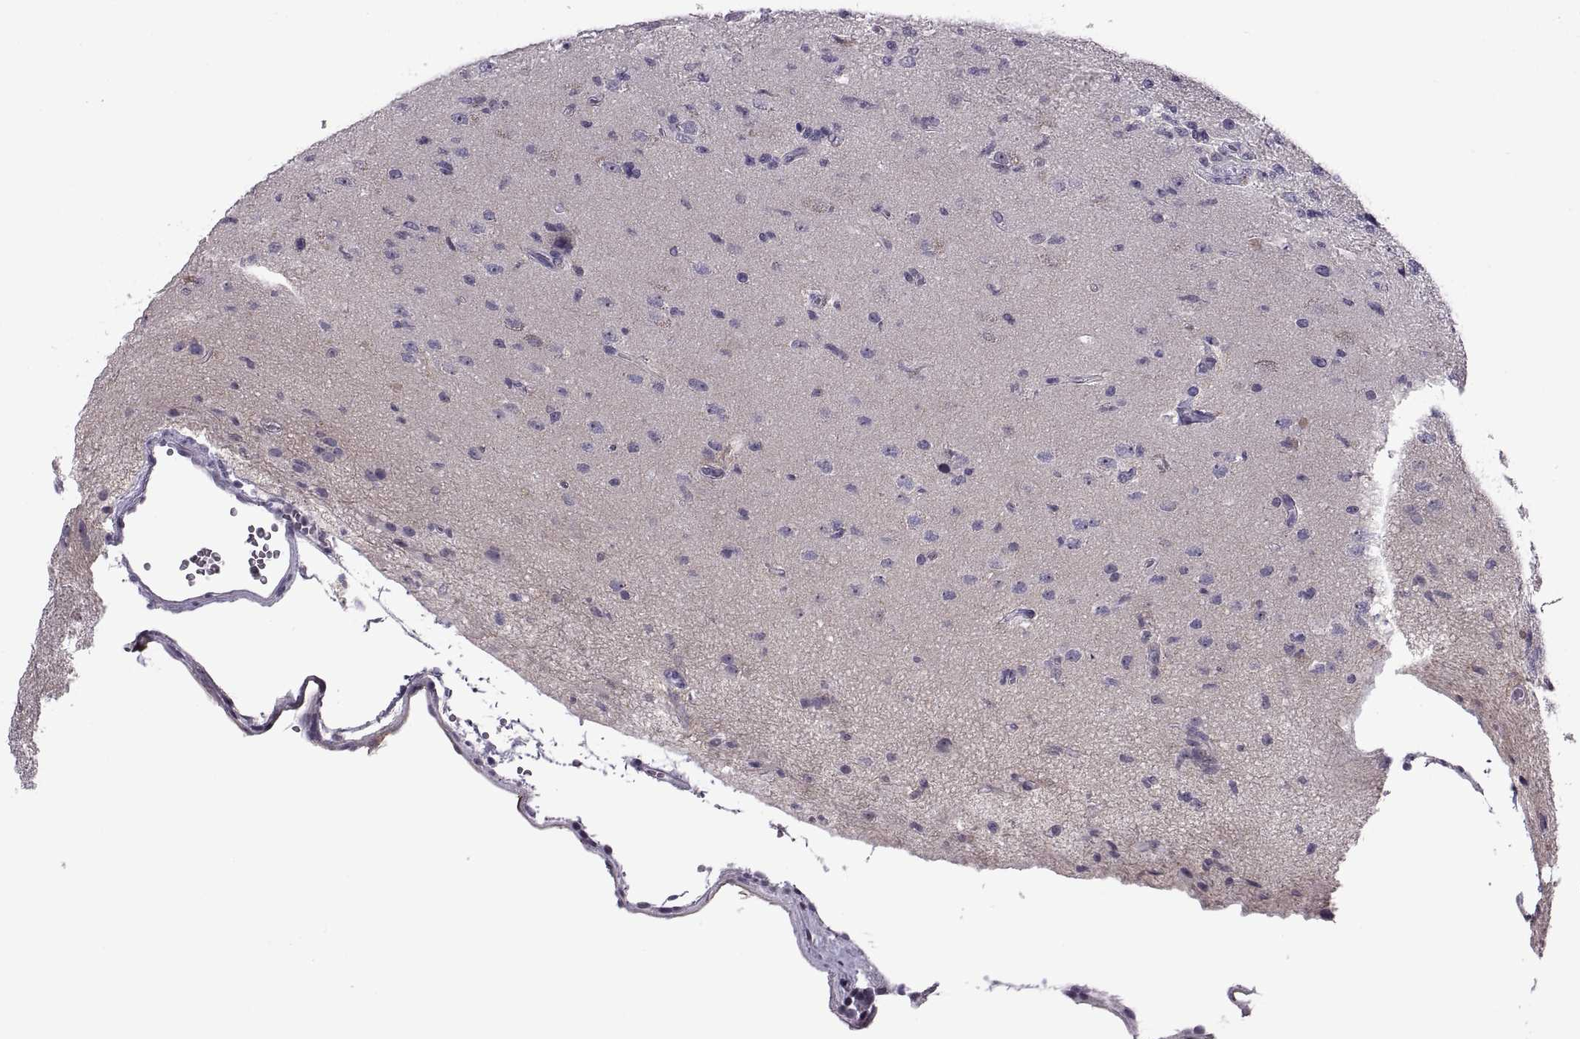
{"staining": {"intensity": "negative", "quantity": "none", "location": "none"}, "tissue": "glioma", "cell_type": "Tumor cells", "image_type": "cancer", "snomed": [{"axis": "morphology", "description": "Glioma, malignant, High grade"}, {"axis": "topography", "description": "Brain"}], "caption": "Immunohistochemistry (IHC) micrograph of glioma stained for a protein (brown), which shows no expression in tumor cells.", "gene": "TBC1D3G", "patient": {"sex": "male", "age": 56}}